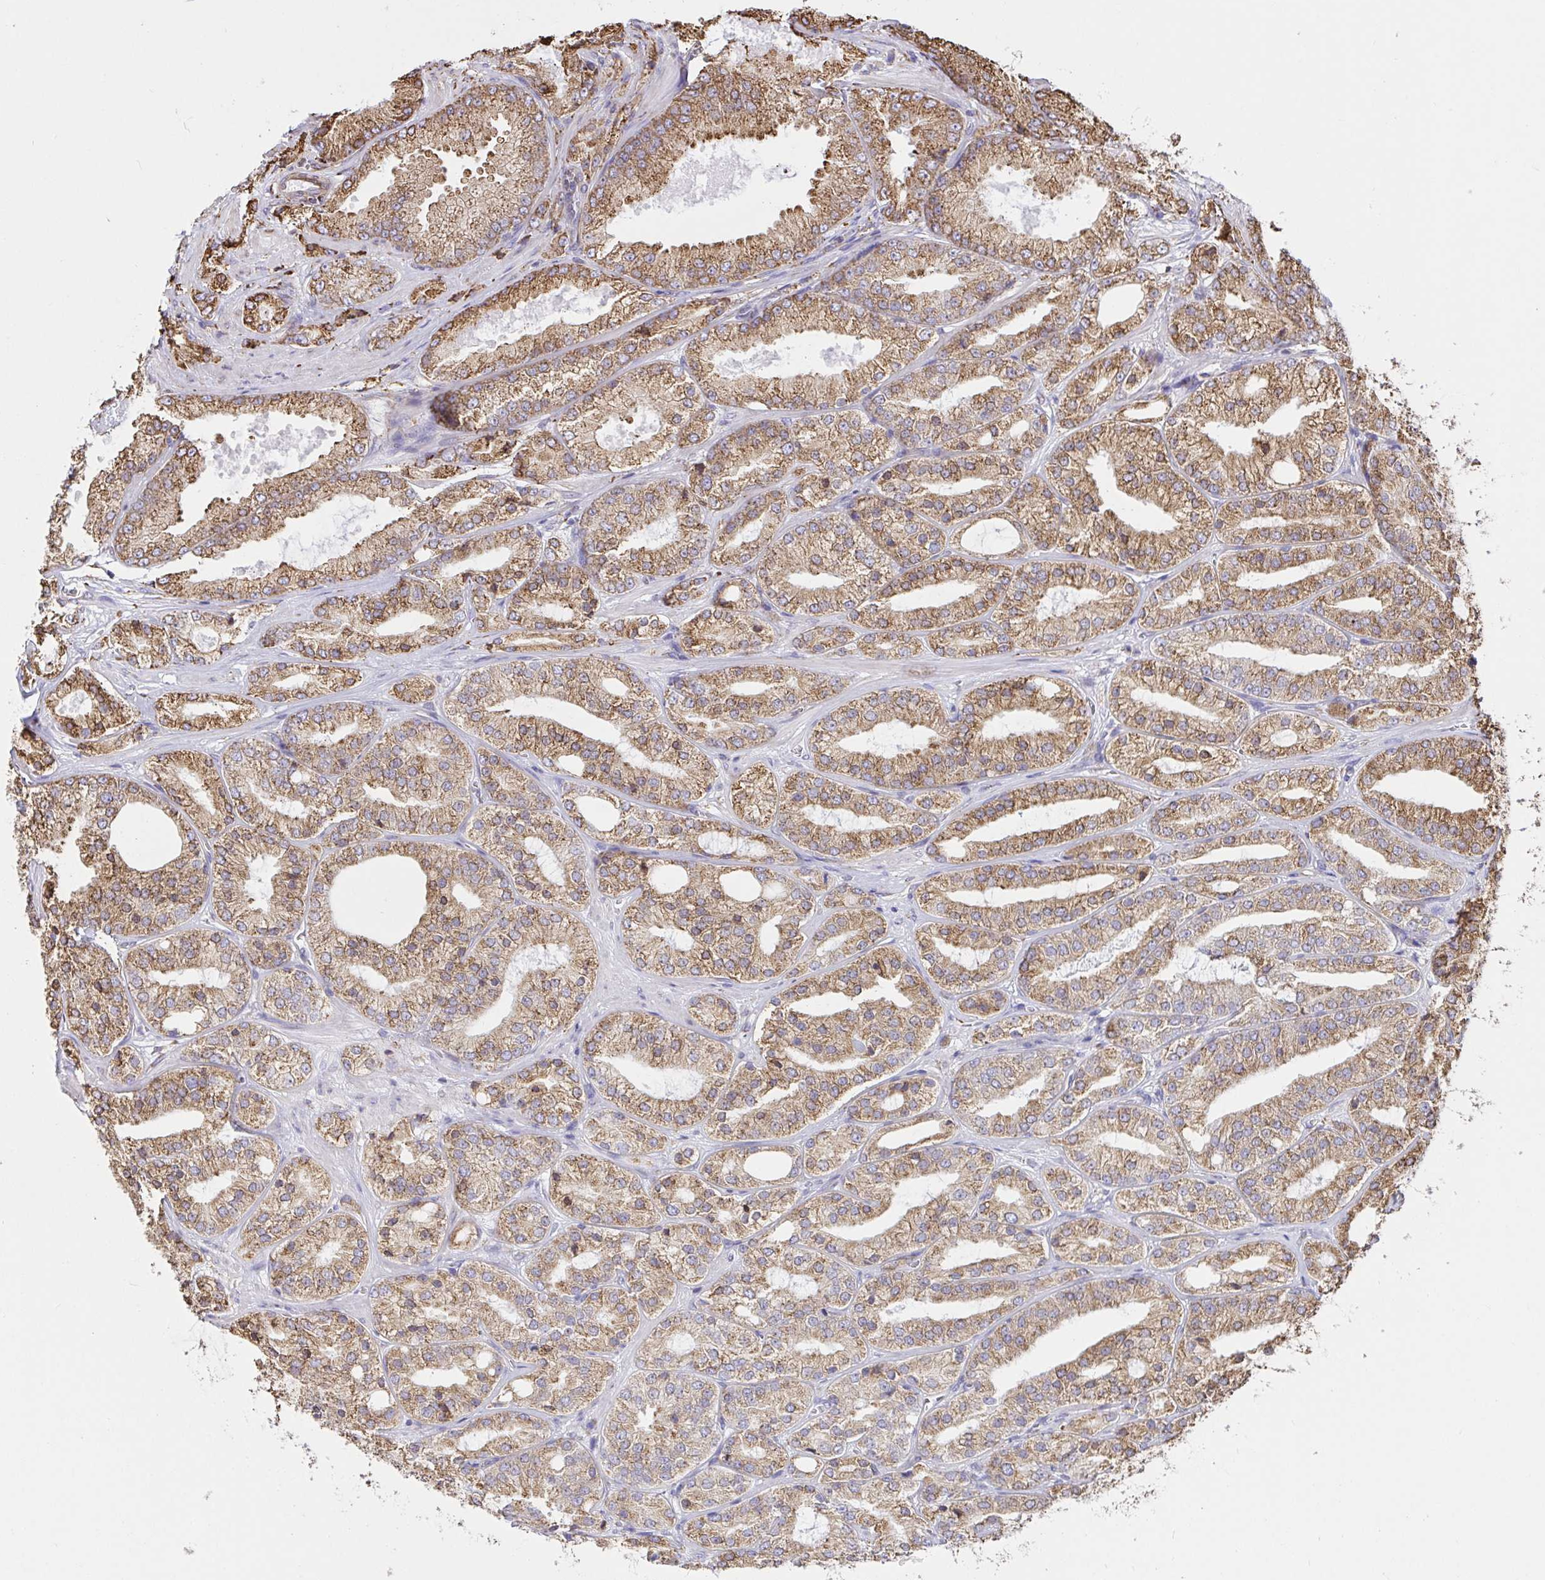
{"staining": {"intensity": "moderate", "quantity": "25%-75%", "location": "cytoplasmic/membranous"}, "tissue": "prostate cancer", "cell_type": "Tumor cells", "image_type": "cancer", "snomed": [{"axis": "morphology", "description": "Adenocarcinoma, High grade"}, {"axis": "topography", "description": "Prostate"}], "caption": "Moderate cytoplasmic/membranous positivity for a protein is identified in approximately 25%-75% of tumor cells of prostate high-grade adenocarcinoma using immunohistochemistry (IHC).", "gene": "CLGN", "patient": {"sex": "male", "age": 68}}